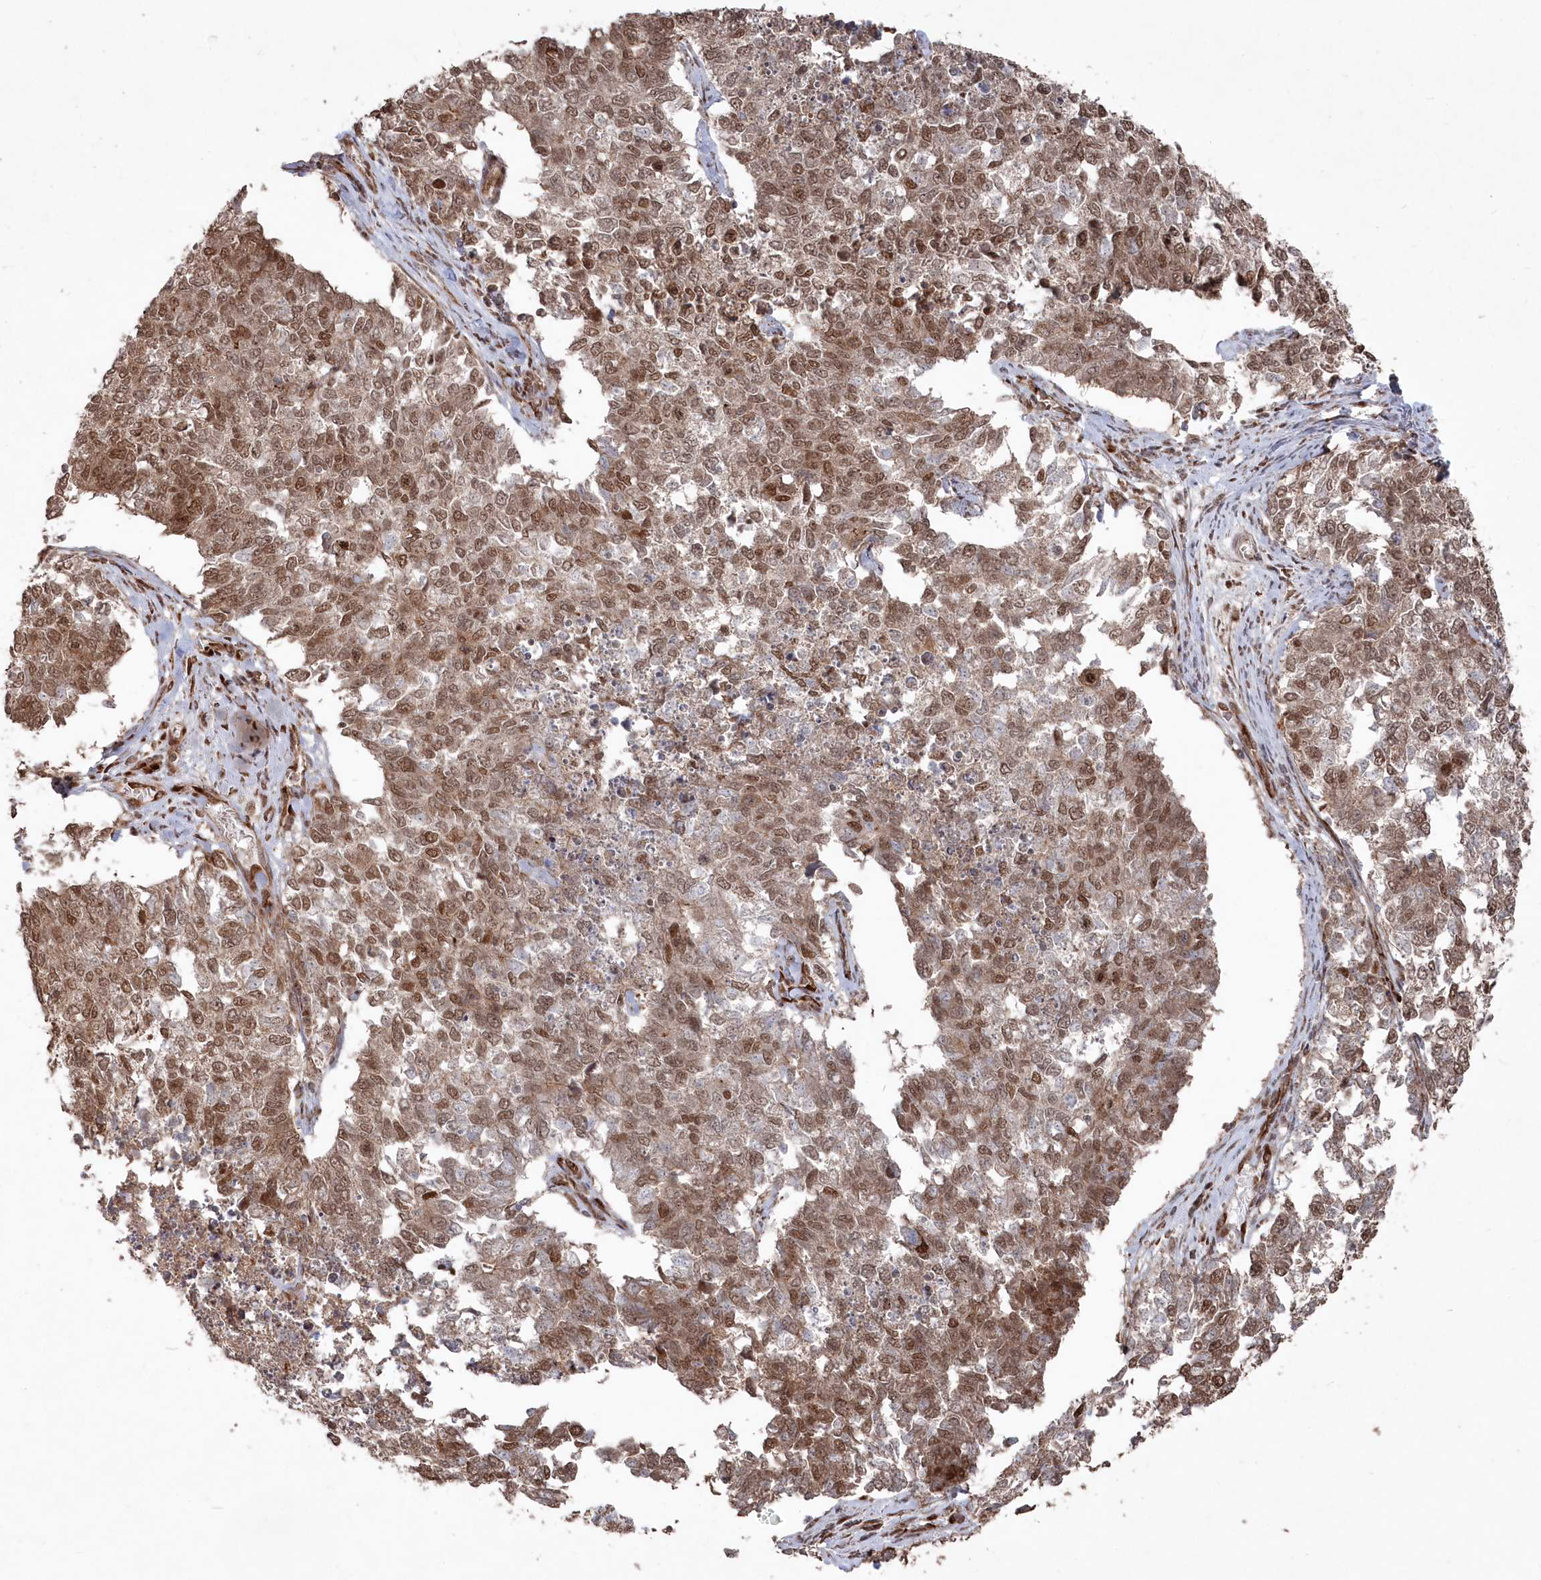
{"staining": {"intensity": "moderate", "quantity": ">75%", "location": "nuclear"}, "tissue": "cervical cancer", "cell_type": "Tumor cells", "image_type": "cancer", "snomed": [{"axis": "morphology", "description": "Squamous cell carcinoma, NOS"}, {"axis": "topography", "description": "Cervix"}], "caption": "Protein staining of squamous cell carcinoma (cervical) tissue displays moderate nuclear staining in approximately >75% of tumor cells.", "gene": "POLR3A", "patient": {"sex": "female", "age": 63}}